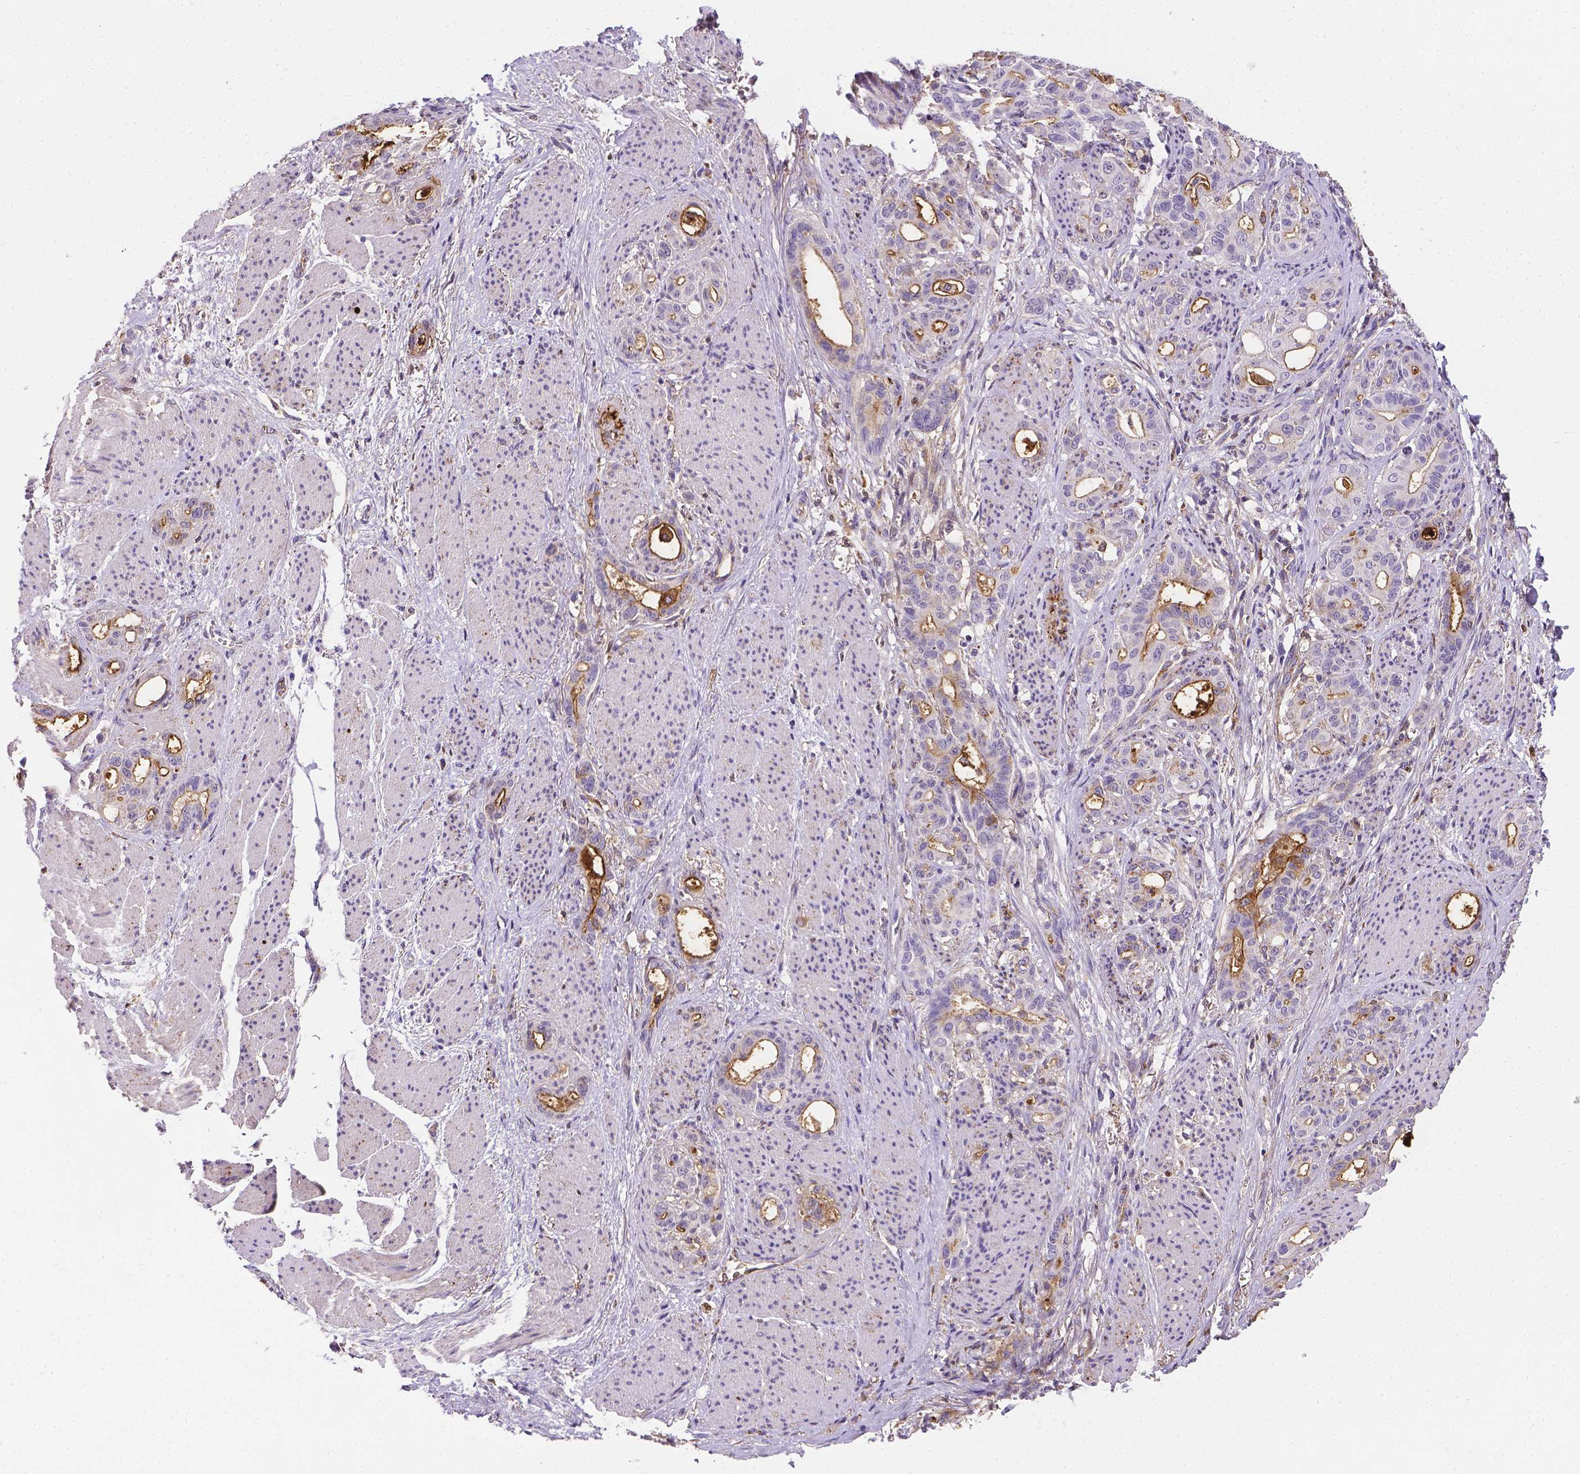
{"staining": {"intensity": "negative", "quantity": "none", "location": "none"}, "tissue": "stomach cancer", "cell_type": "Tumor cells", "image_type": "cancer", "snomed": [{"axis": "morphology", "description": "Normal tissue, NOS"}, {"axis": "morphology", "description": "Adenocarcinoma, NOS"}, {"axis": "topography", "description": "Esophagus"}, {"axis": "topography", "description": "Stomach, upper"}], "caption": "An immunohistochemistry photomicrograph of stomach cancer (adenocarcinoma) is shown. There is no staining in tumor cells of stomach cancer (adenocarcinoma). Nuclei are stained in blue.", "gene": "APOE", "patient": {"sex": "male", "age": 62}}